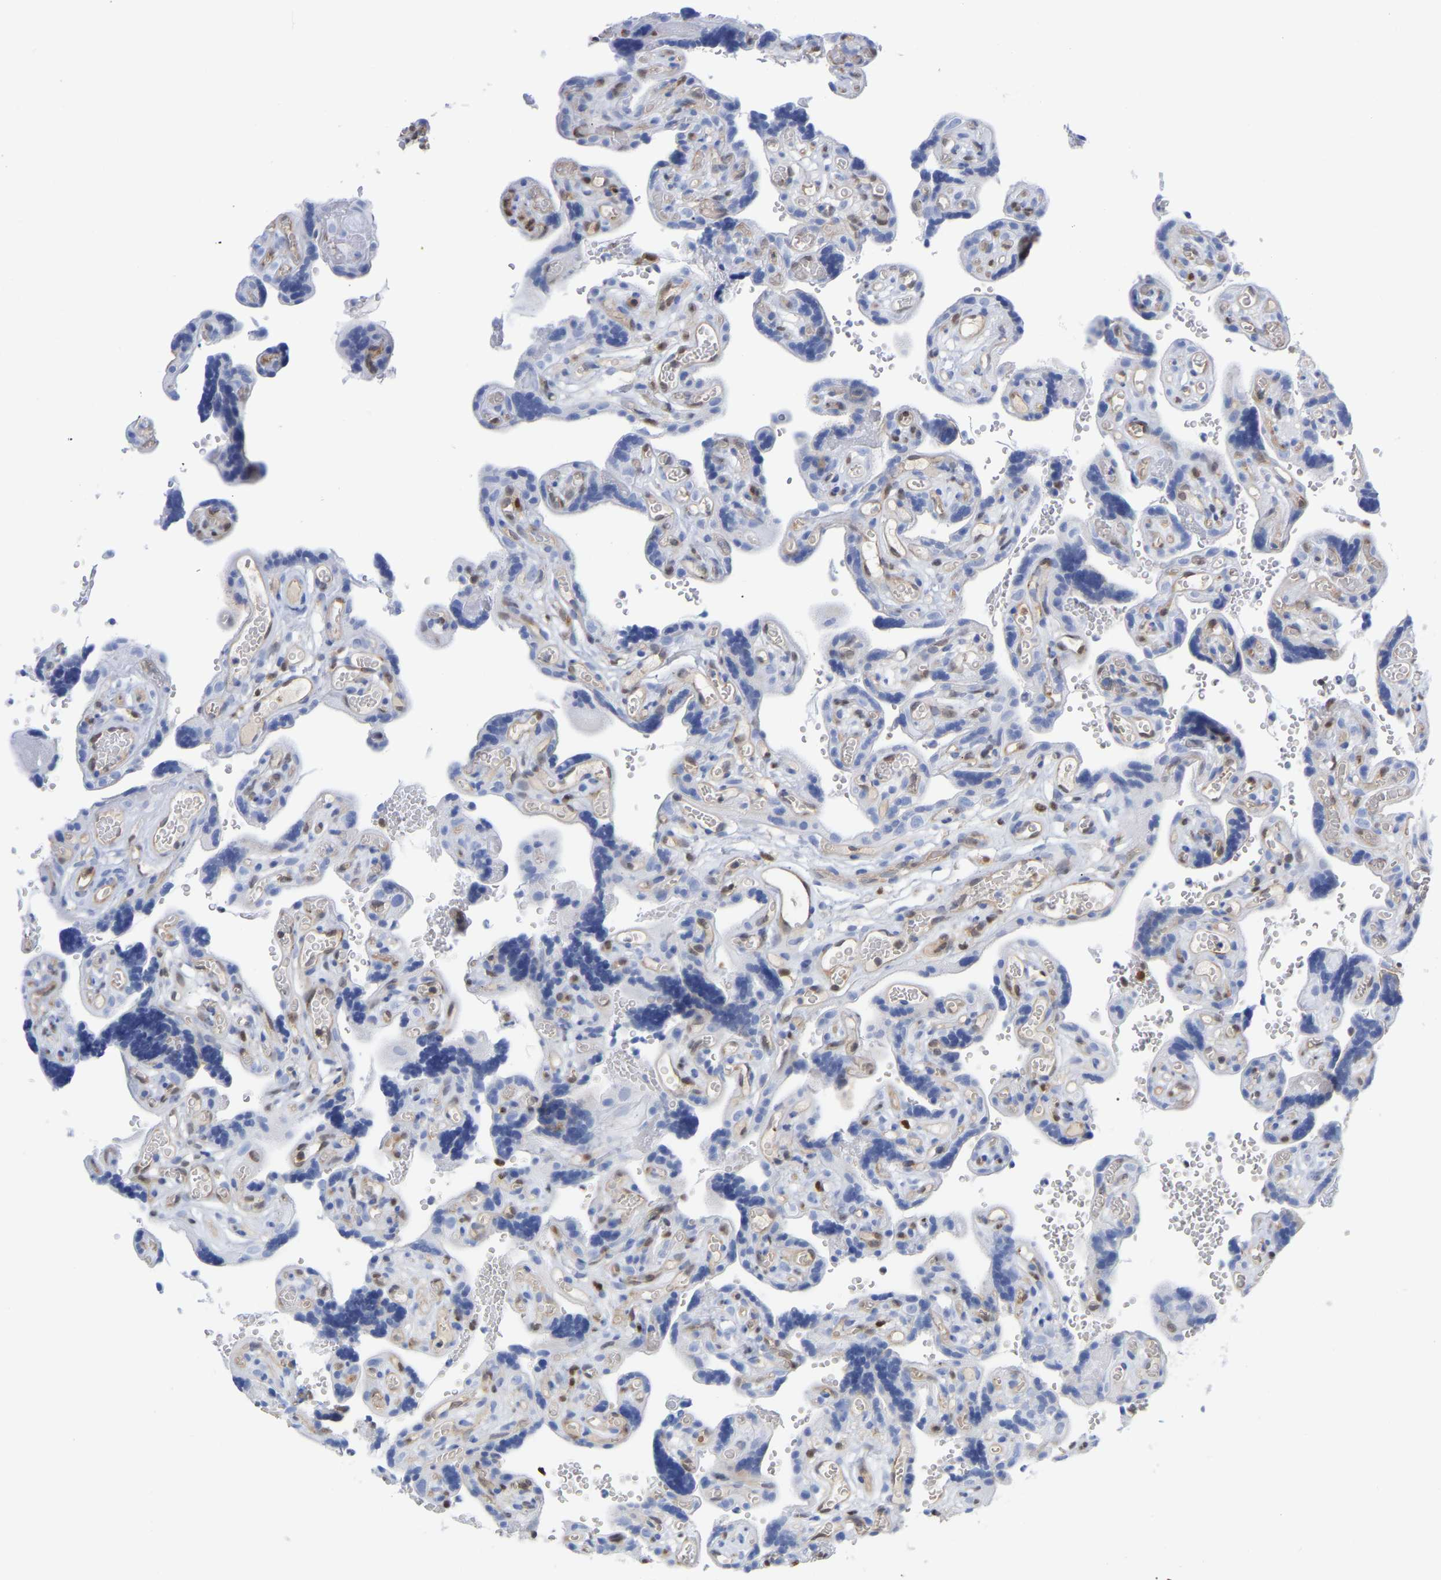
{"staining": {"intensity": "negative", "quantity": "none", "location": "none"}, "tissue": "placenta", "cell_type": "Decidual cells", "image_type": "normal", "snomed": [{"axis": "morphology", "description": "Normal tissue, NOS"}, {"axis": "topography", "description": "Placenta"}], "caption": "Normal placenta was stained to show a protein in brown. There is no significant expression in decidual cells.", "gene": "GIMAP4", "patient": {"sex": "female", "age": 30}}